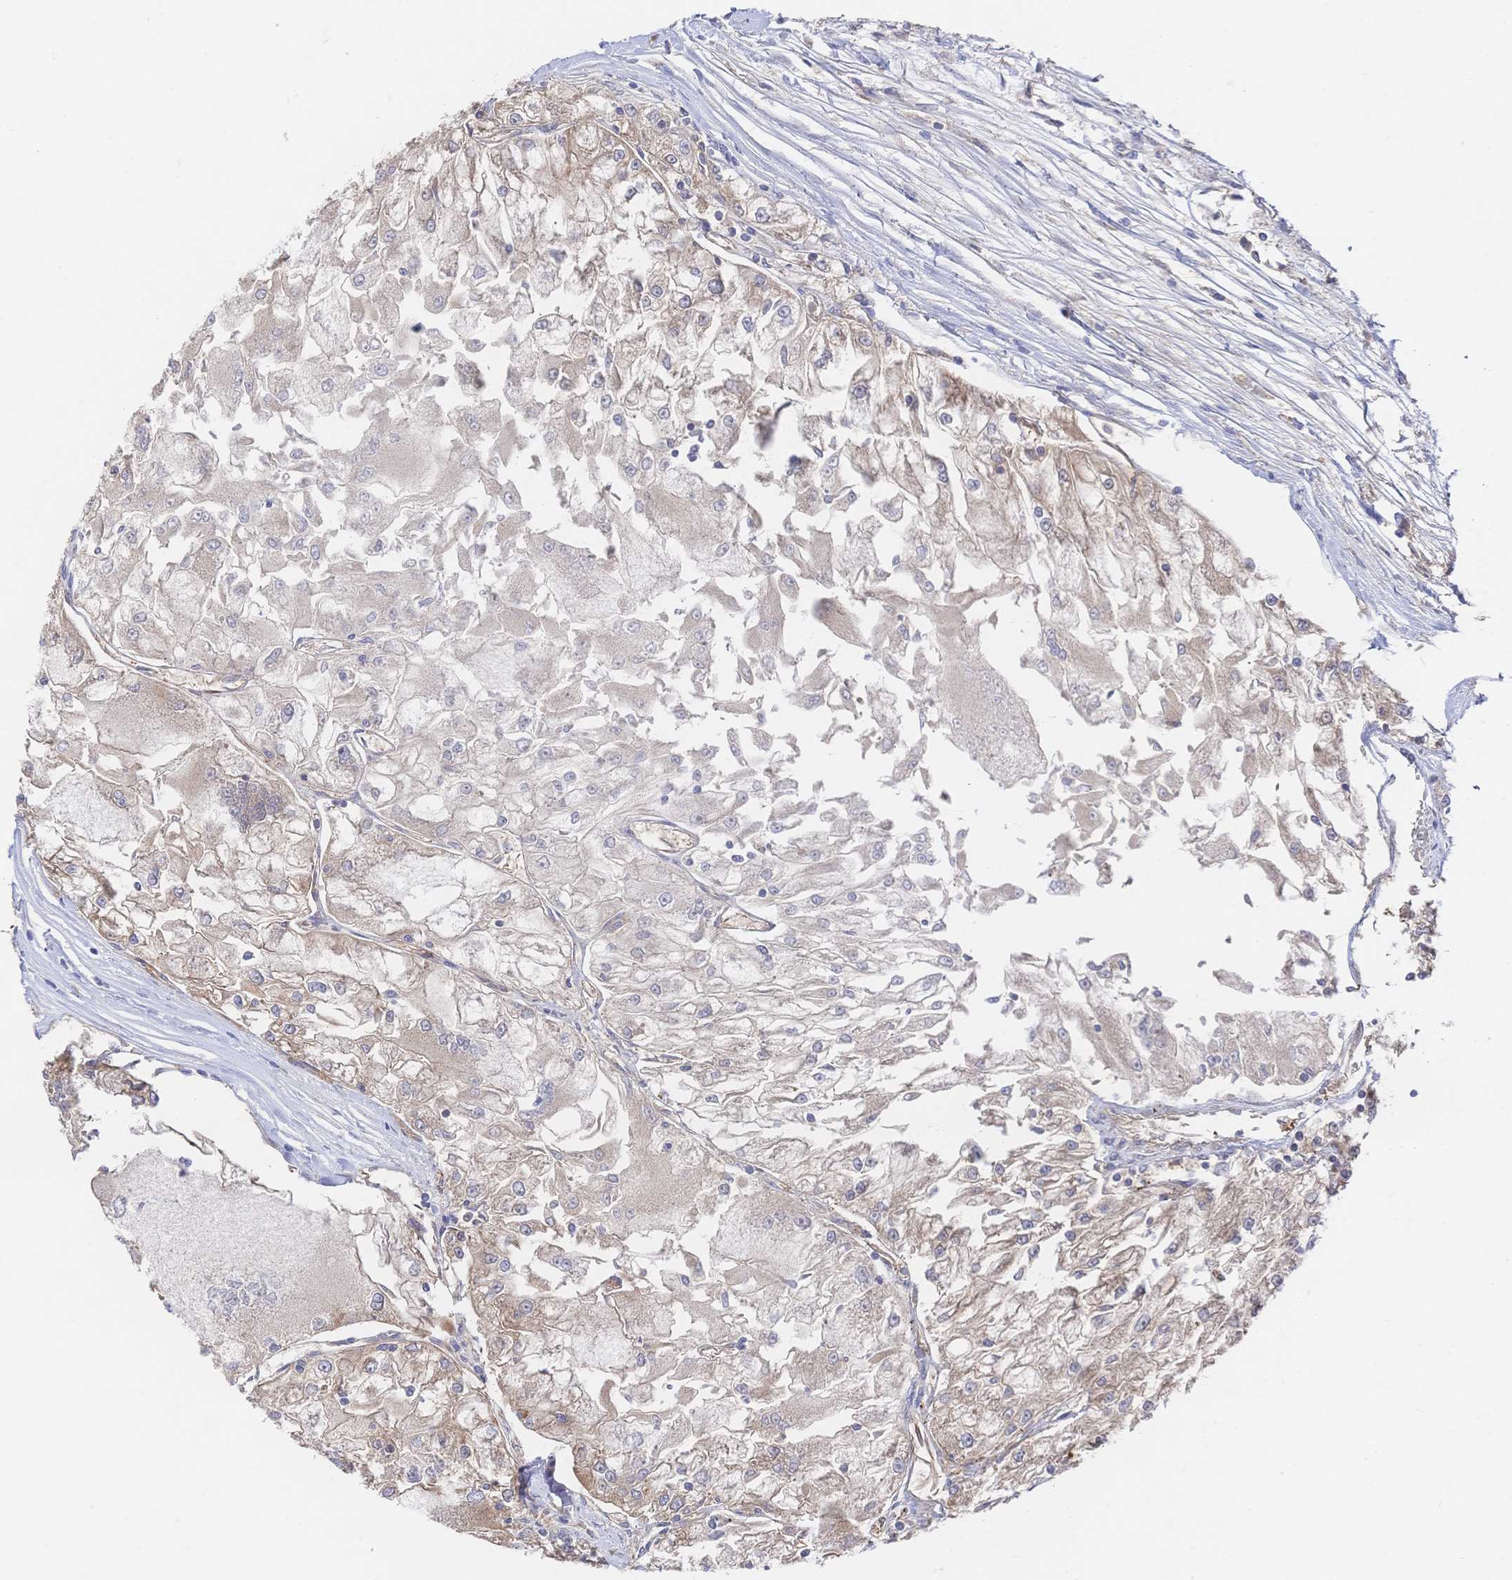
{"staining": {"intensity": "moderate", "quantity": "25%-75%", "location": "cytoplasmic/membranous"}, "tissue": "renal cancer", "cell_type": "Tumor cells", "image_type": "cancer", "snomed": [{"axis": "morphology", "description": "Adenocarcinoma, NOS"}, {"axis": "topography", "description": "Kidney"}], "caption": "Renal cancer tissue demonstrates moderate cytoplasmic/membranous expression in approximately 25%-75% of tumor cells", "gene": "F11R", "patient": {"sex": "female", "age": 72}}